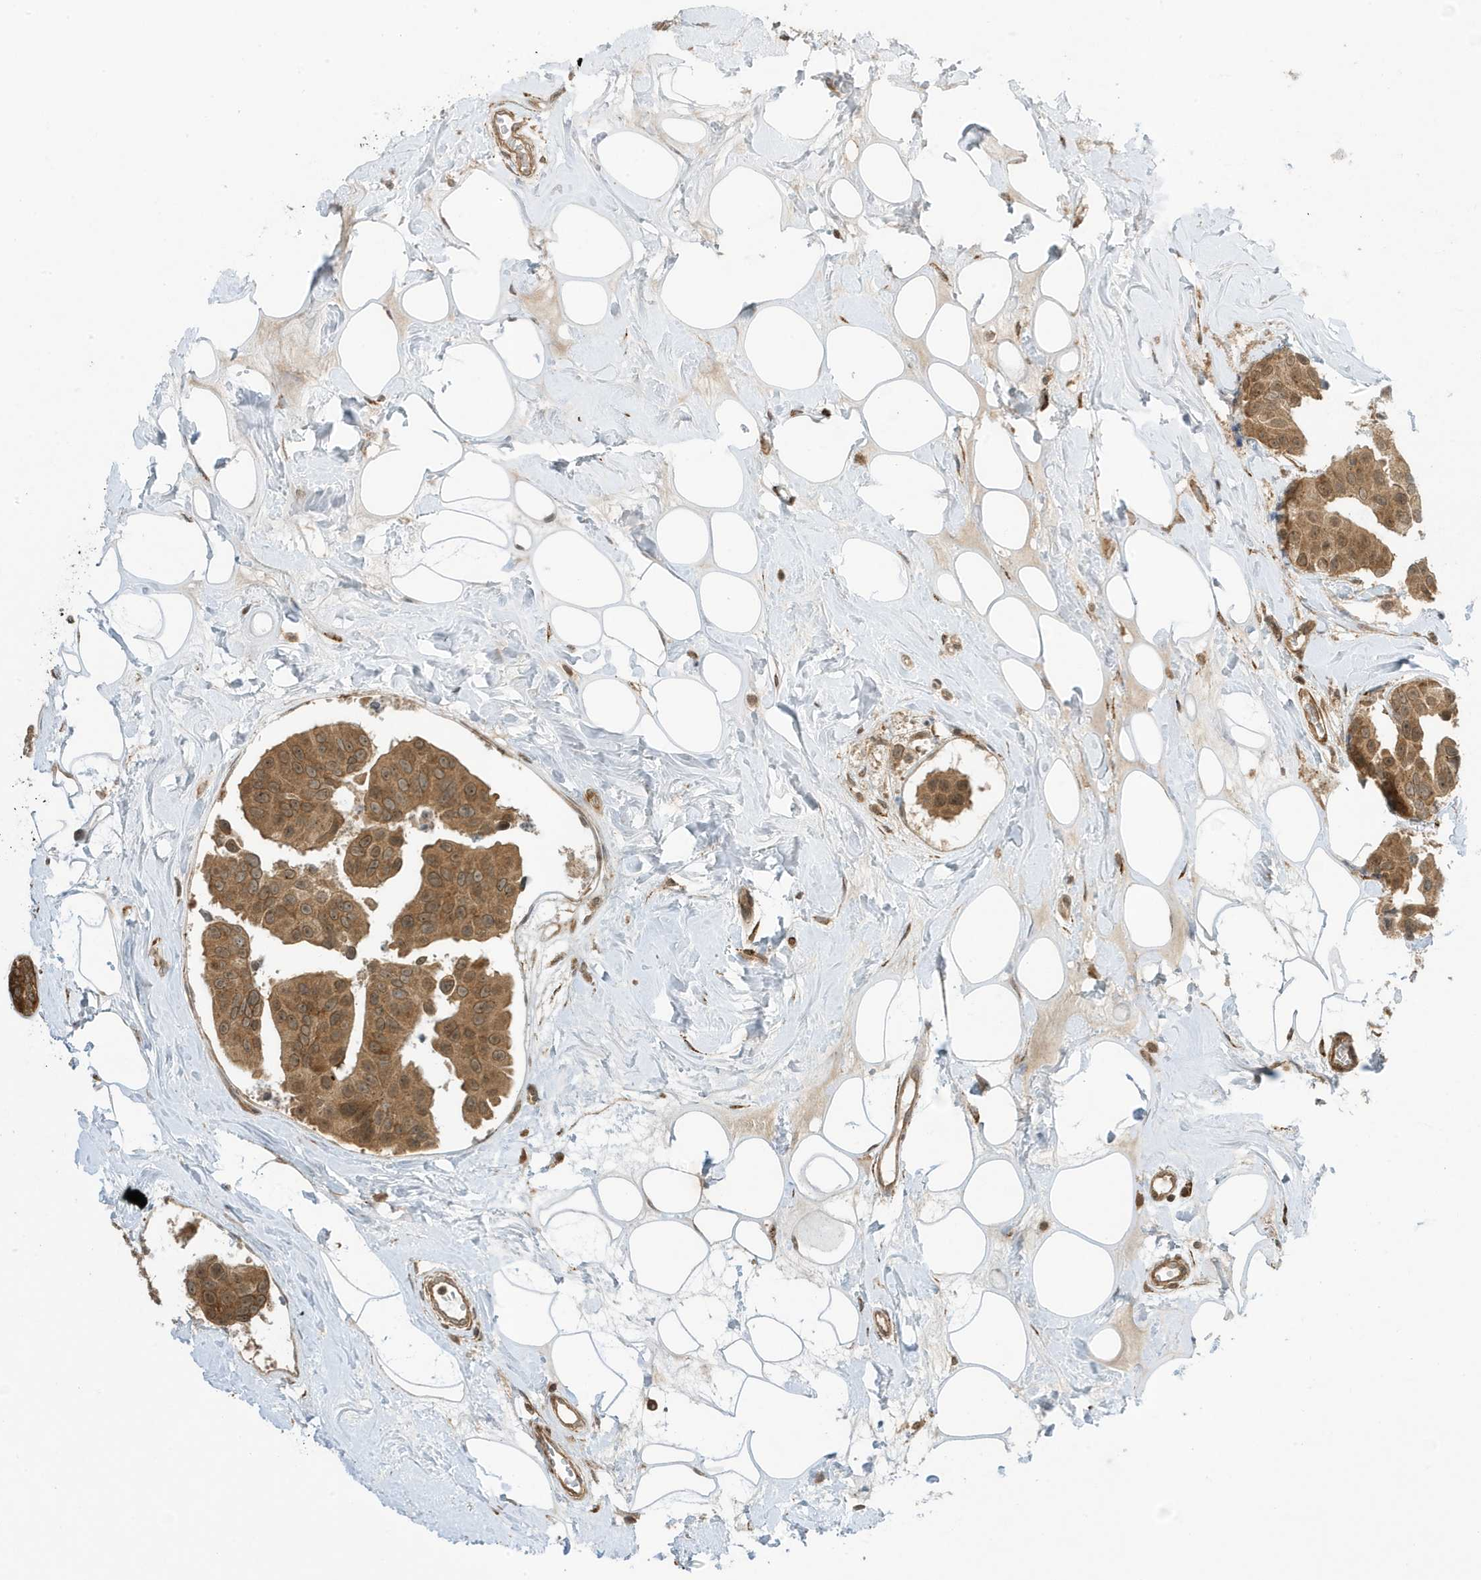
{"staining": {"intensity": "moderate", "quantity": ">75%", "location": "cytoplasmic/membranous"}, "tissue": "breast cancer", "cell_type": "Tumor cells", "image_type": "cancer", "snomed": [{"axis": "morphology", "description": "Normal tissue, NOS"}, {"axis": "morphology", "description": "Duct carcinoma"}, {"axis": "topography", "description": "Breast"}], "caption": "Tumor cells reveal medium levels of moderate cytoplasmic/membranous positivity in approximately >75% of cells in human breast cancer (invasive ductal carcinoma). The staining was performed using DAB (3,3'-diaminobenzidine), with brown indicating positive protein expression. Nuclei are stained blue with hematoxylin.", "gene": "DHX36", "patient": {"sex": "female", "age": 39}}